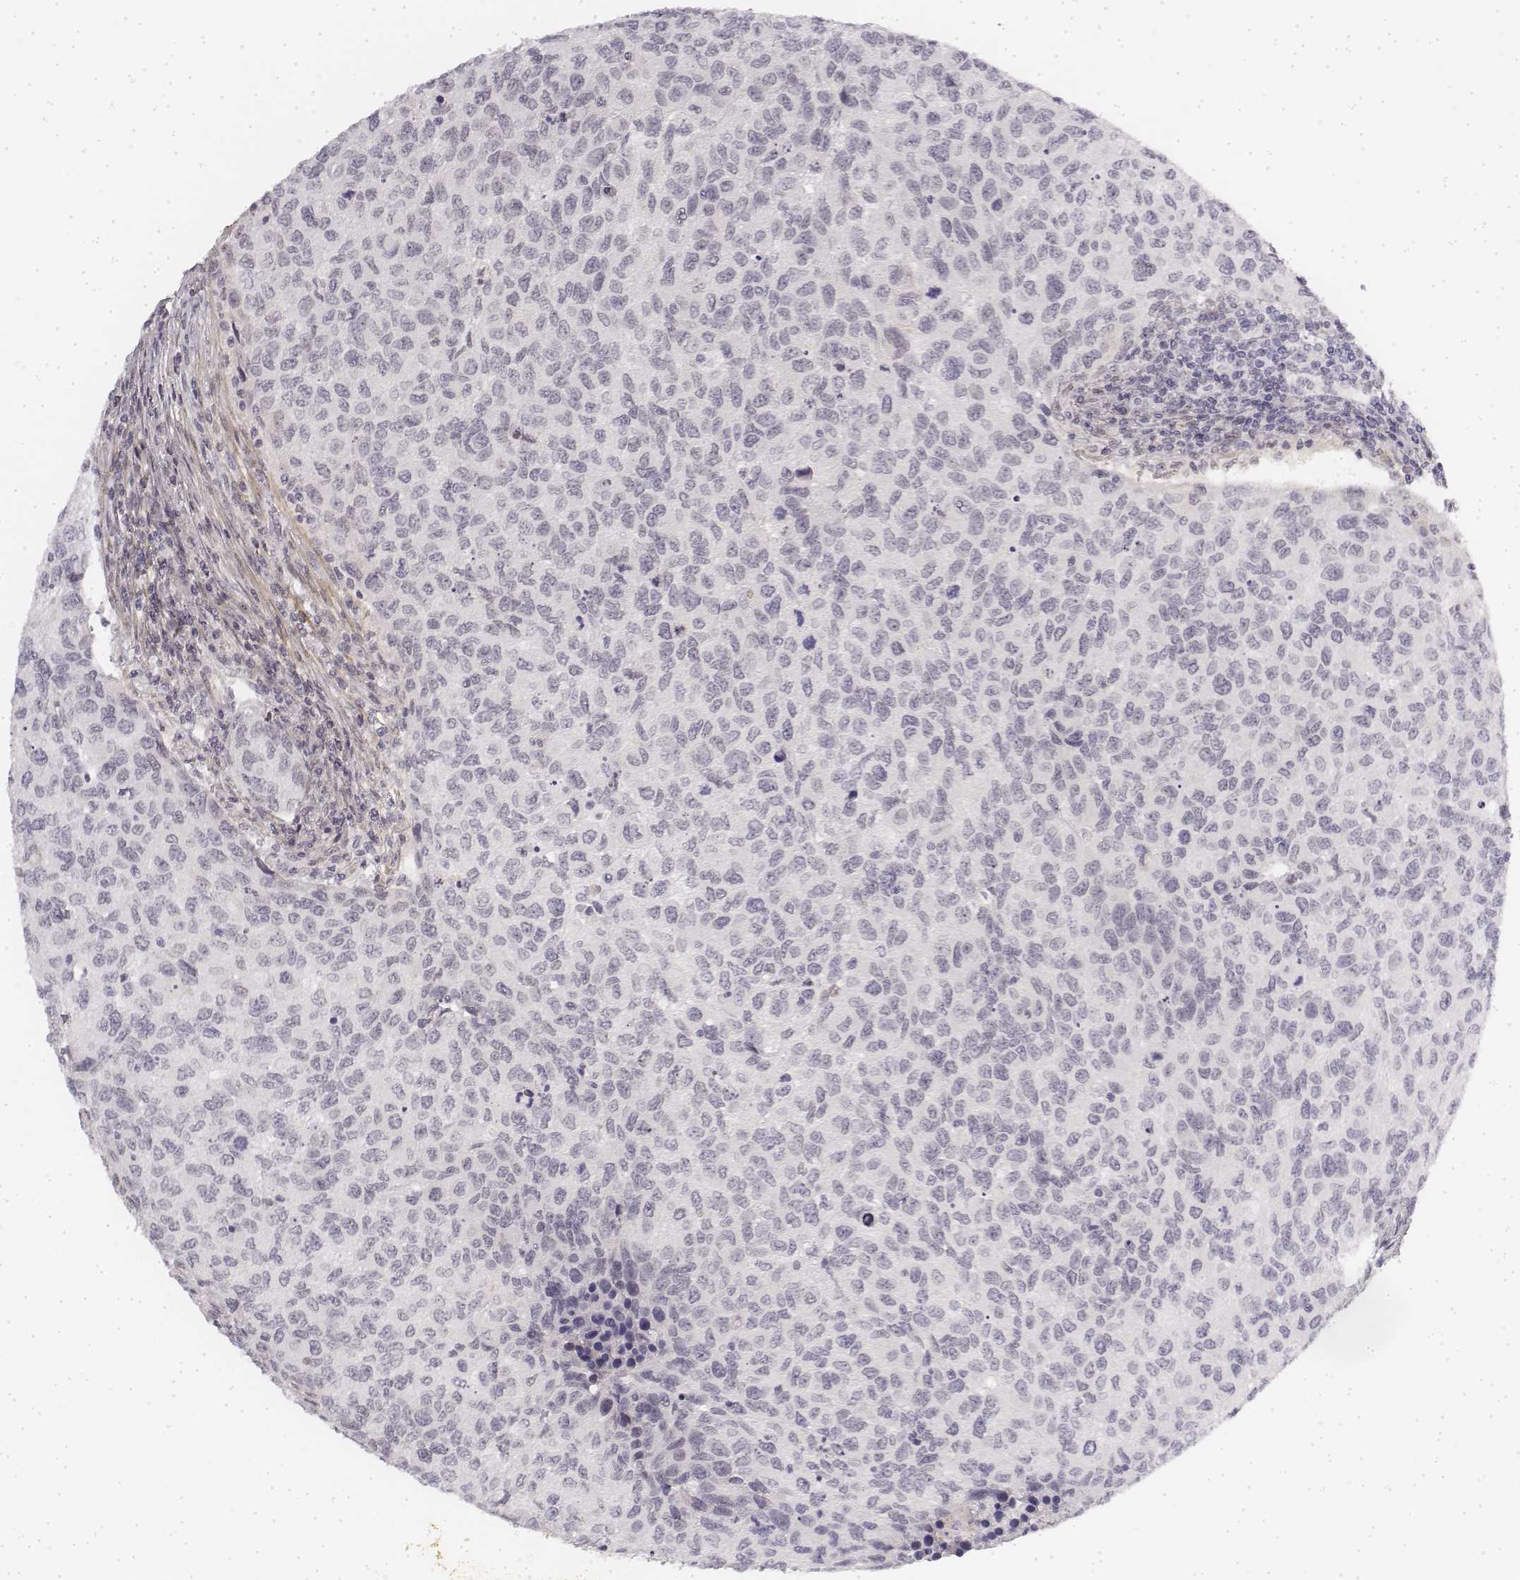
{"staining": {"intensity": "negative", "quantity": "none", "location": "none"}, "tissue": "urothelial cancer", "cell_type": "Tumor cells", "image_type": "cancer", "snomed": [{"axis": "morphology", "description": "Urothelial carcinoma, High grade"}, {"axis": "topography", "description": "Urinary bladder"}], "caption": "Tumor cells show no significant protein positivity in urothelial carcinoma (high-grade). (Immunohistochemistry (ihc), brightfield microscopy, high magnification).", "gene": "KRT84", "patient": {"sex": "female", "age": 78}}